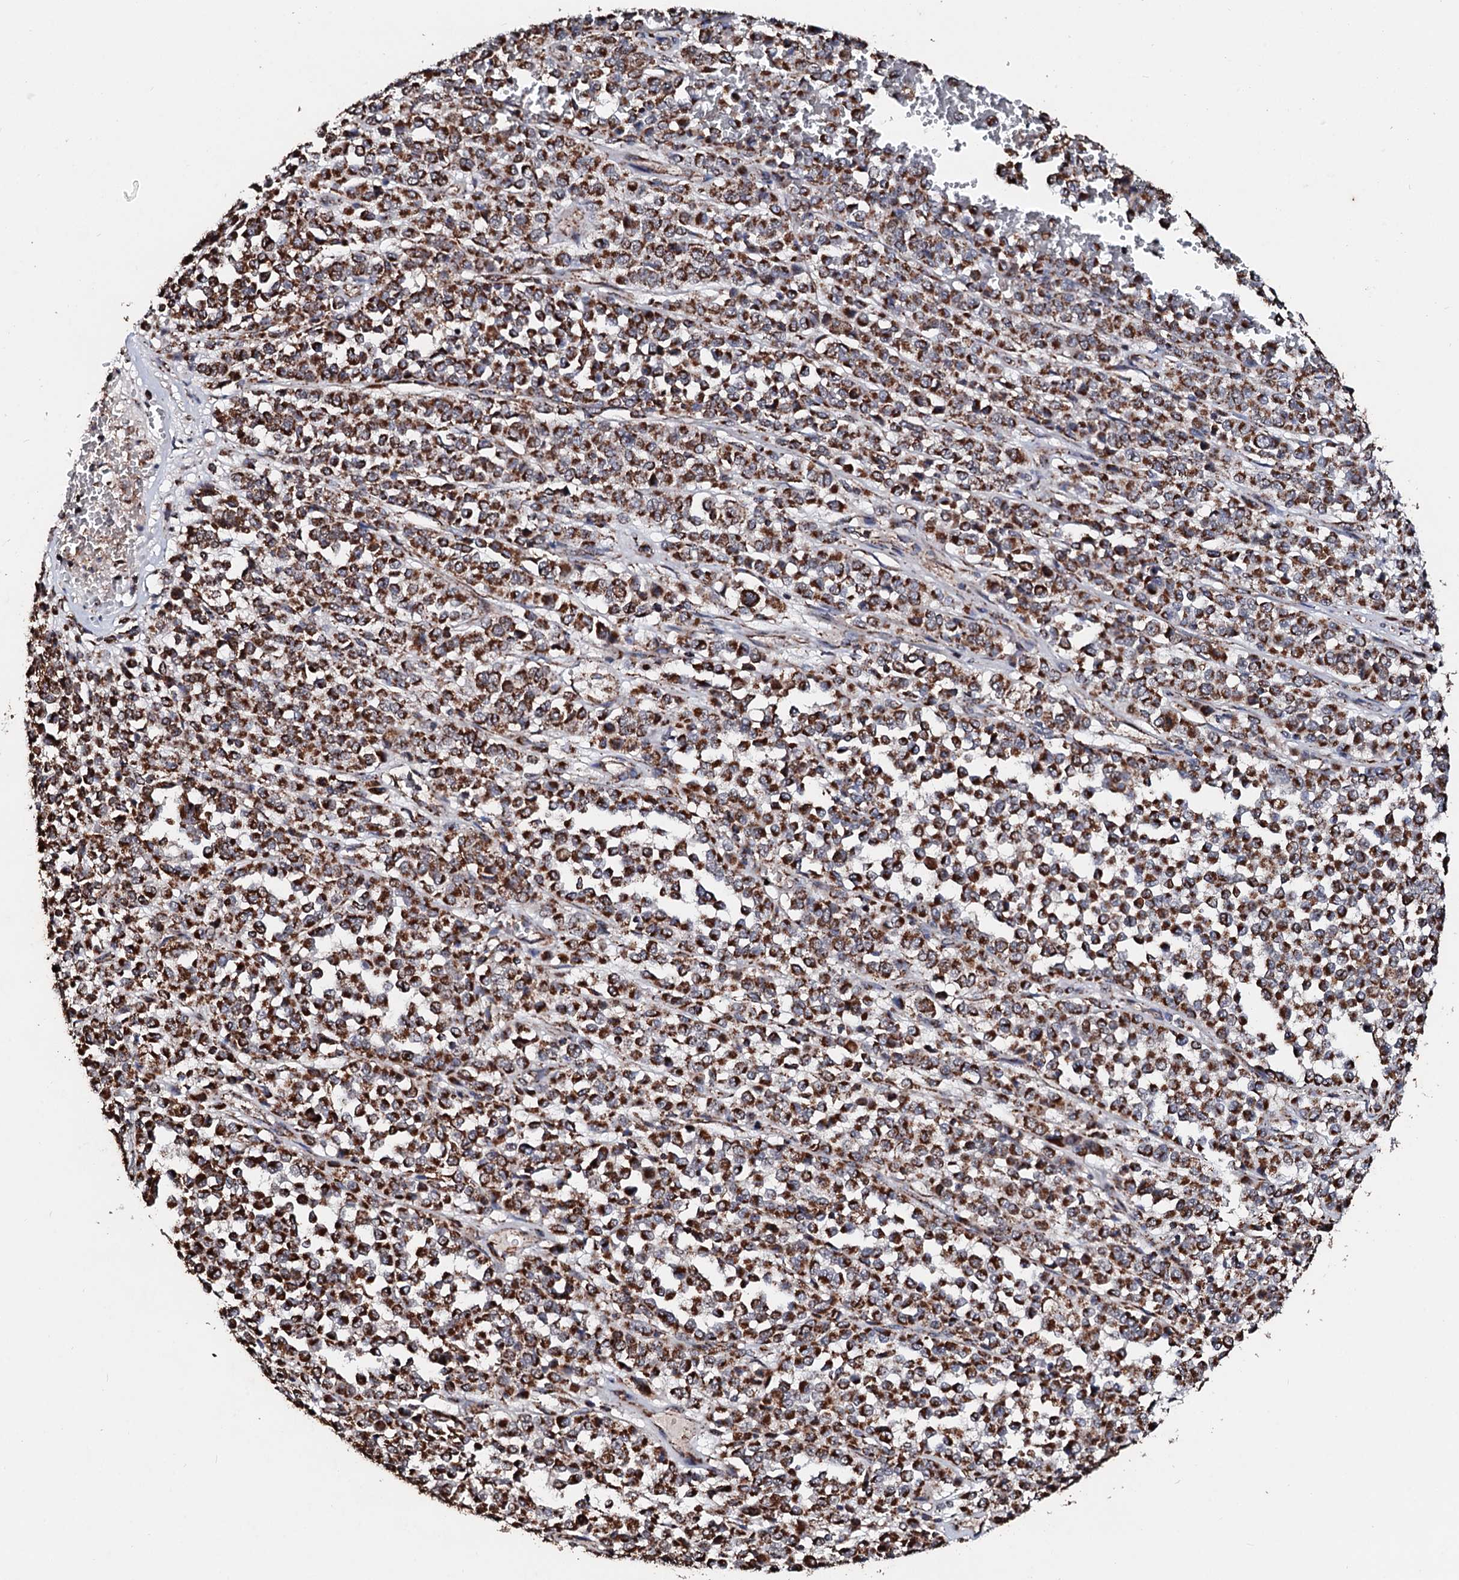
{"staining": {"intensity": "strong", "quantity": ">75%", "location": "cytoplasmic/membranous"}, "tissue": "melanoma", "cell_type": "Tumor cells", "image_type": "cancer", "snomed": [{"axis": "morphology", "description": "Malignant melanoma, Metastatic site"}, {"axis": "topography", "description": "Pancreas"}], "caption": "Brown immunohistochemical staining in malignant melanoma (metastatic site) displays strong cytoplasmic/membranous positivity in approximately >75% of tumor cells. The protein of interest is shown in brown color, while the nuclei are stained blue.", "gene": "SECISBP2L", "patient": {"sex": "female", "age": 30}}